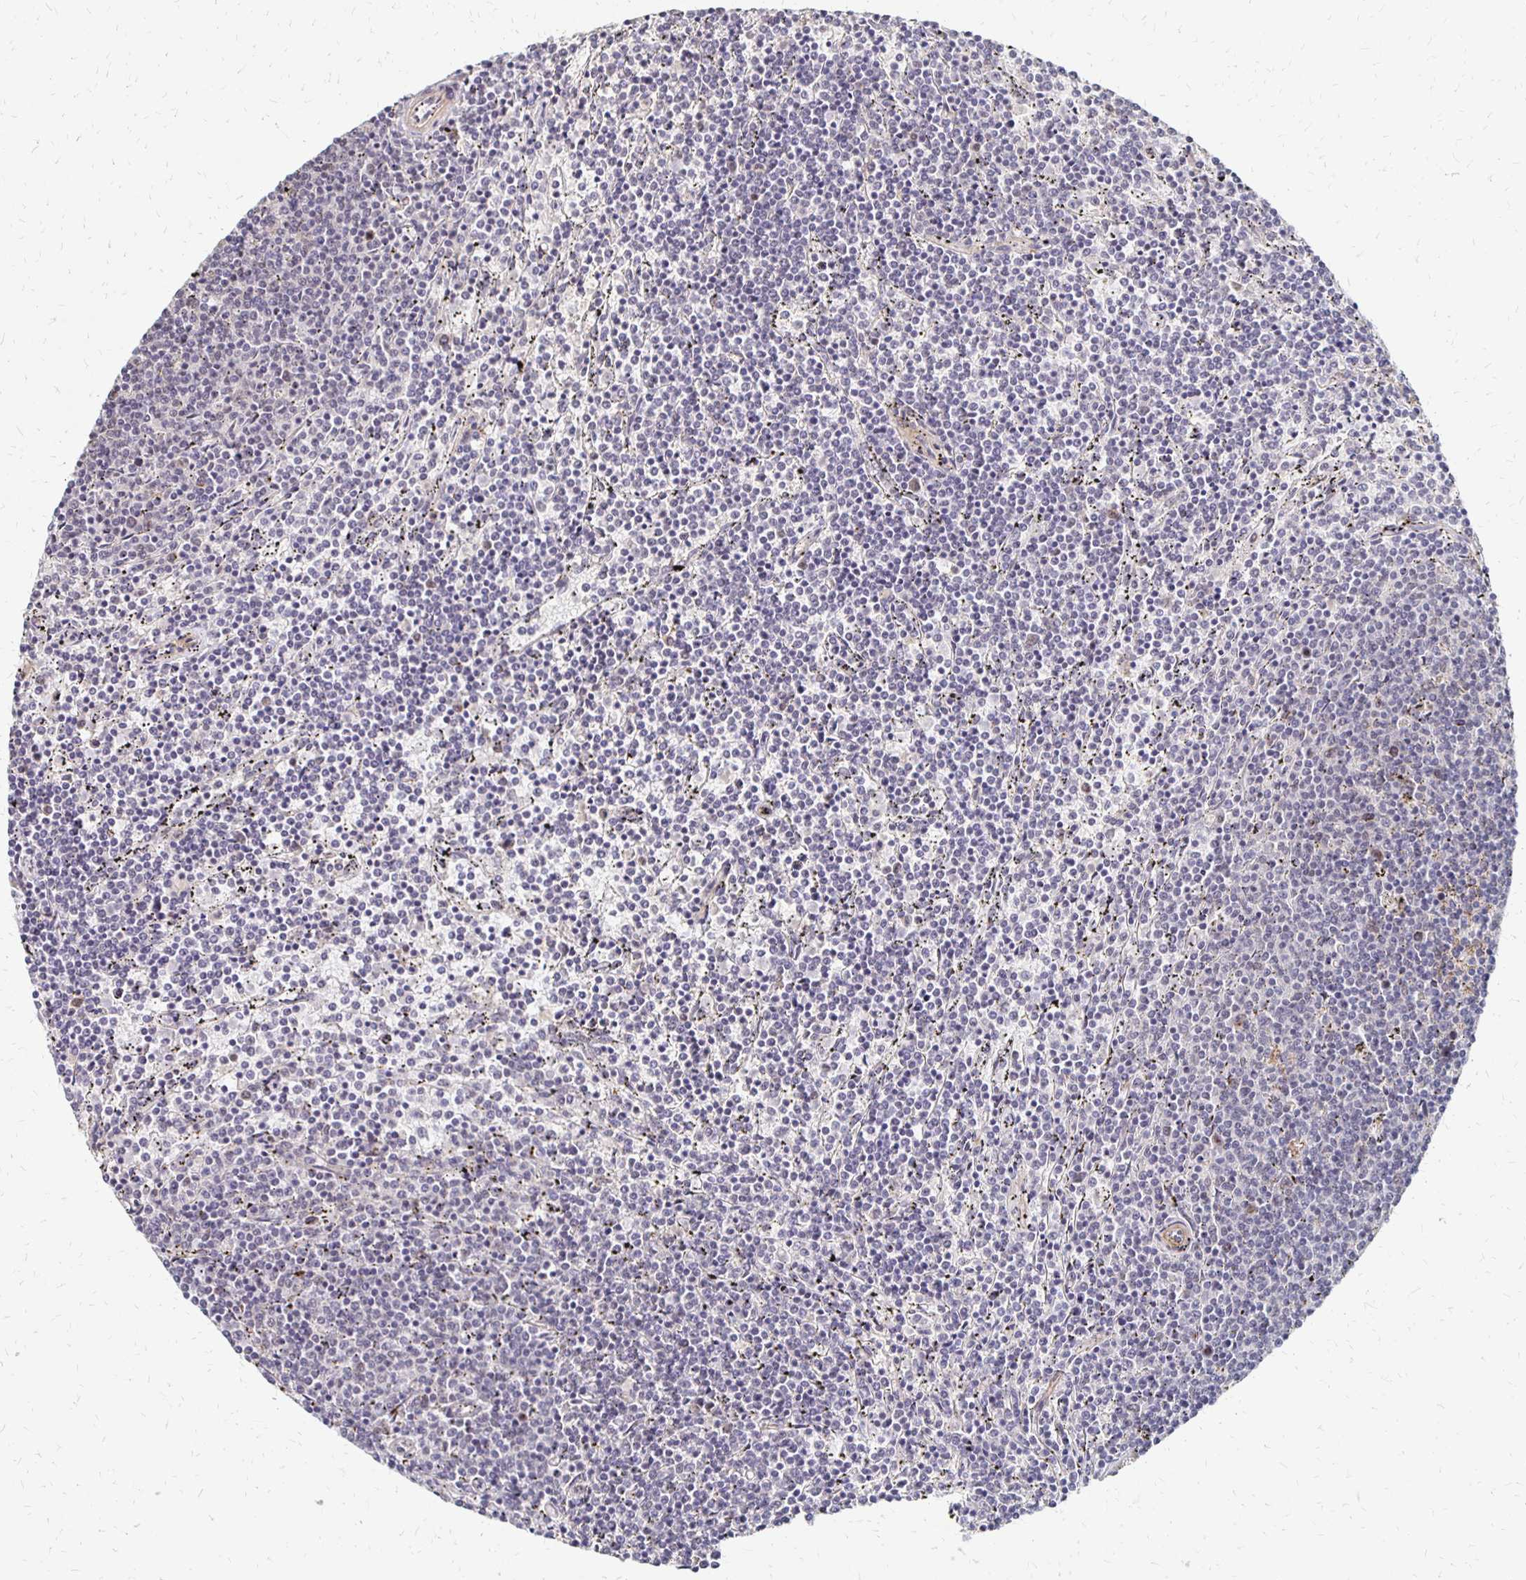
{"staining": {"intensity": "negative", "quantity": "none", "location": "none"}, "tissue": "lymphoma", "cell_type": "Tumor cells", "image_type": "cancer", "snomed": [{"axis": "morphology", "description": "Malignant lymphoma, non-Hodgkin's type, Low grade"}, {"axis": "topography", "description": "Spleen"}], "caption": "The immunohistochemistry (IHC) histopathology image has no significant staining in tumor cells of malignant lymphoma, non-Hodgkin's type (low-grade) tissue.", "gene": "CLASRP", "patient": {"sex": "female", "age": 50}}